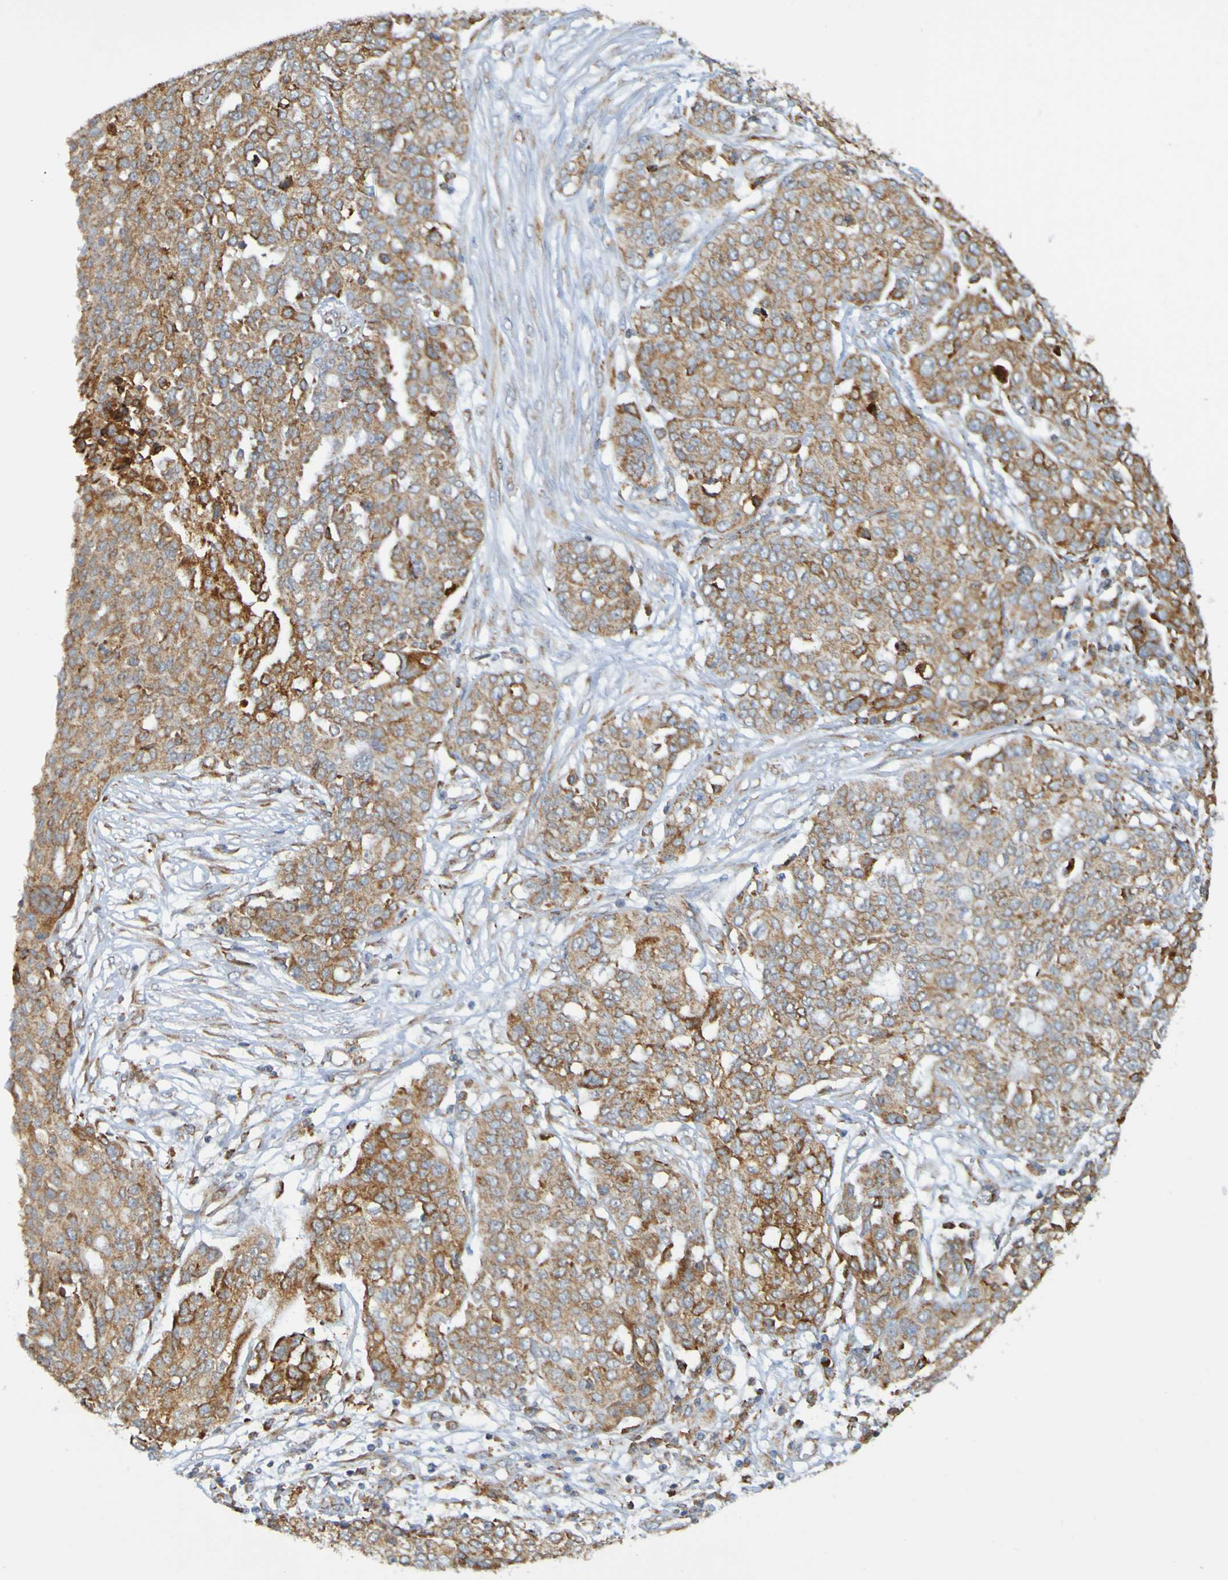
{"staining": {"intensity": "strong", "quantity": "<25%", "location": "cytoplasmic/membranous"}, "tissue": "ovarian cancer", "cell_type": "Tumor cells", "image_type": "cancer", "snomed": [{"axis": "morphology", "description": "Cystadenocarcinoma, serous, NOS"}, {"axis": "topography", "description": "Soft tissue"}, {"axis": "topography", "description": "Ovary"}], "caption": "A photomicrograph showing strong cytoplasmic/membranous expression in approximately <25% of tumor cells in ovarian cancer (serous cystadenocarcinoma), as visualized by brown immunohistochemical staining.", "gene": "PDIA3", "patient": {"sex": "female", "age": 57}}